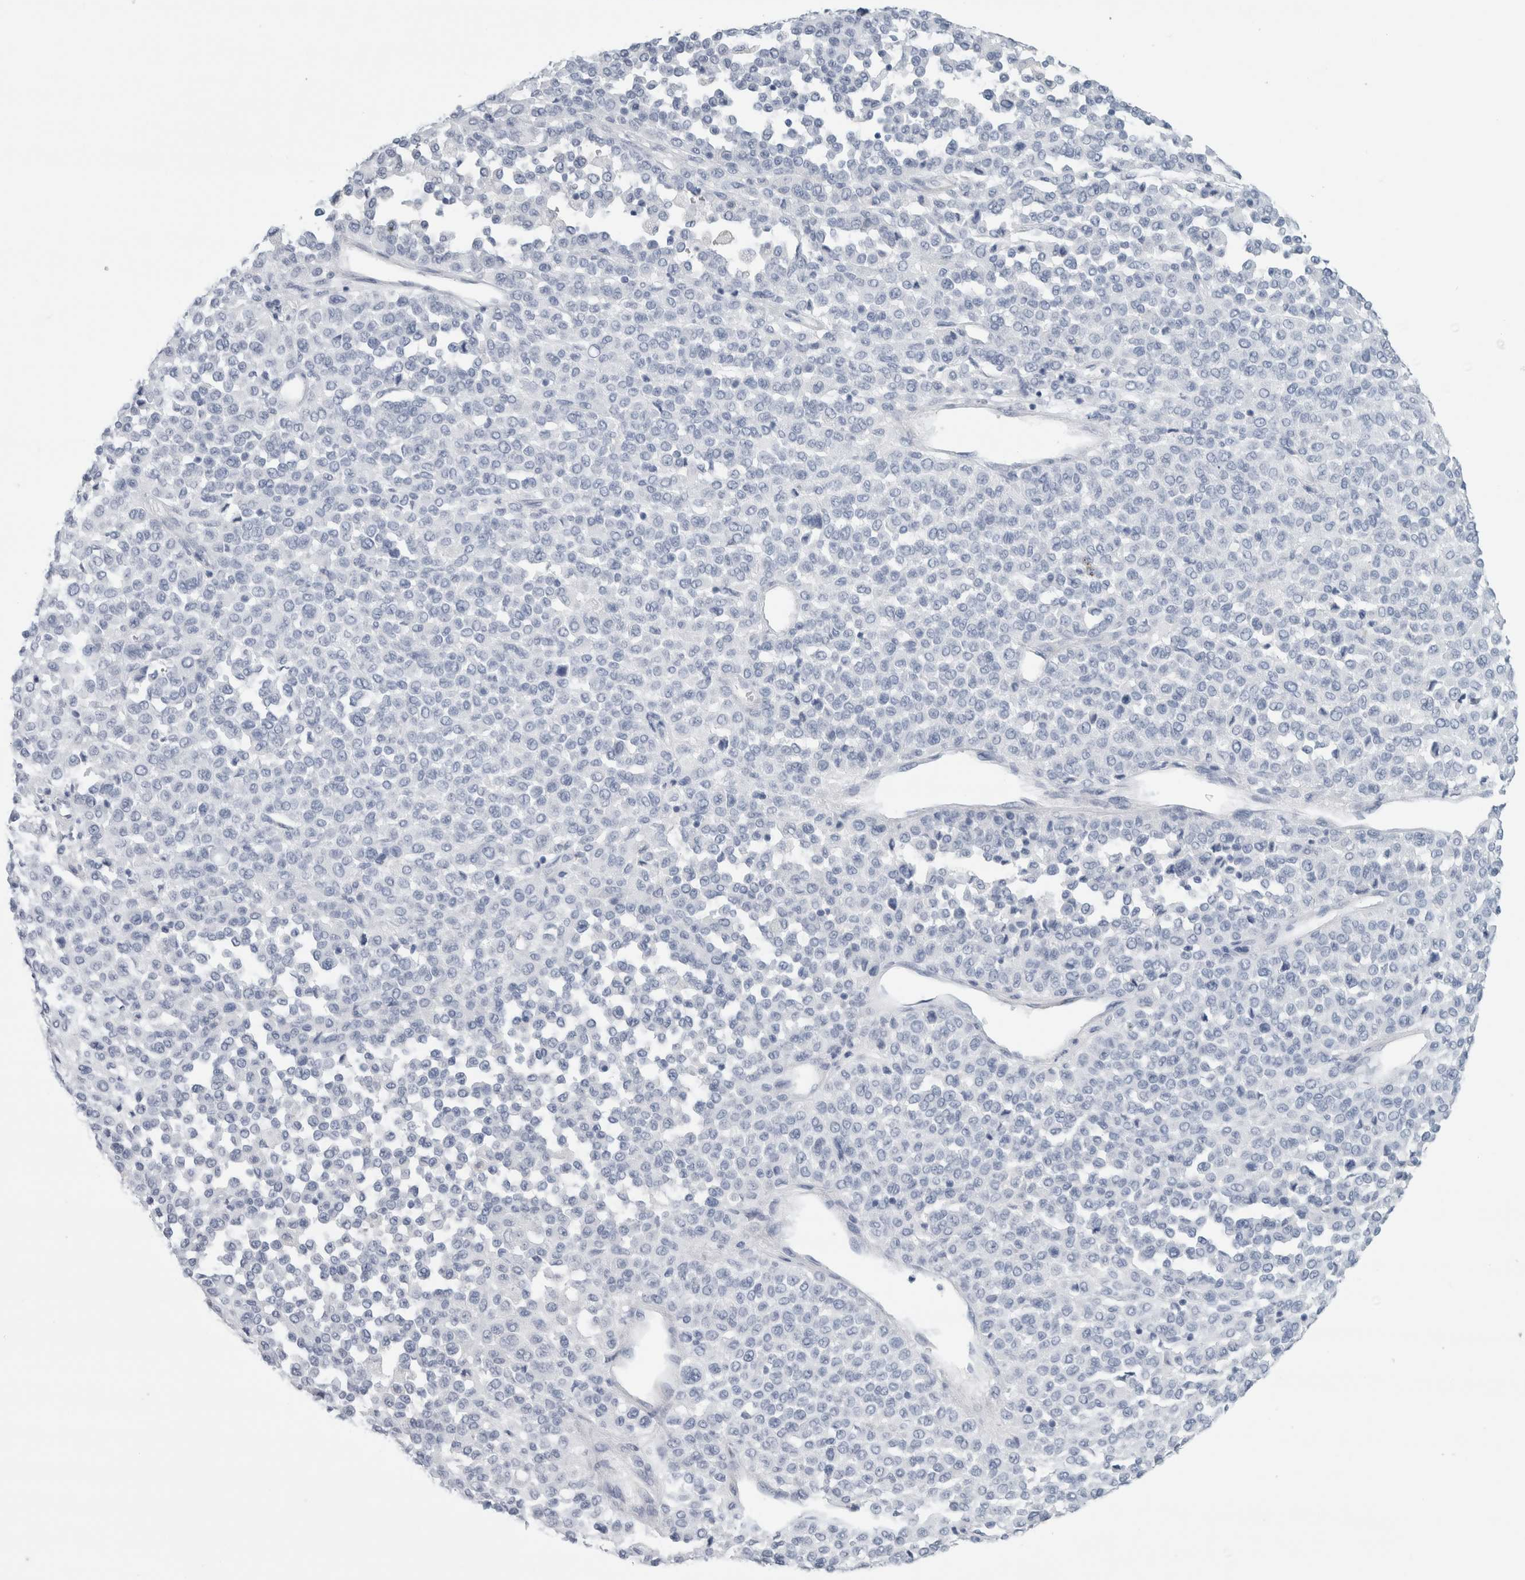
{"staining": {"intensity": "negative", "quantity": "none", "location": "none"}, "tissue": "melanoma", "cell_type": "Tumor cells", "image_type": "cancer", "snomed": [{"axis": "morphology", "description": "Malignant melanoma, Metastatic site"}, {"axis": "topography", "description": "Pancreas"}], "caption": "DAB immunohistochemical staining of melanoma exhibits no significant positivity in tumor cells.", "gene": "RPH3AL", "patient": {"sex": "female", "age": 30}}